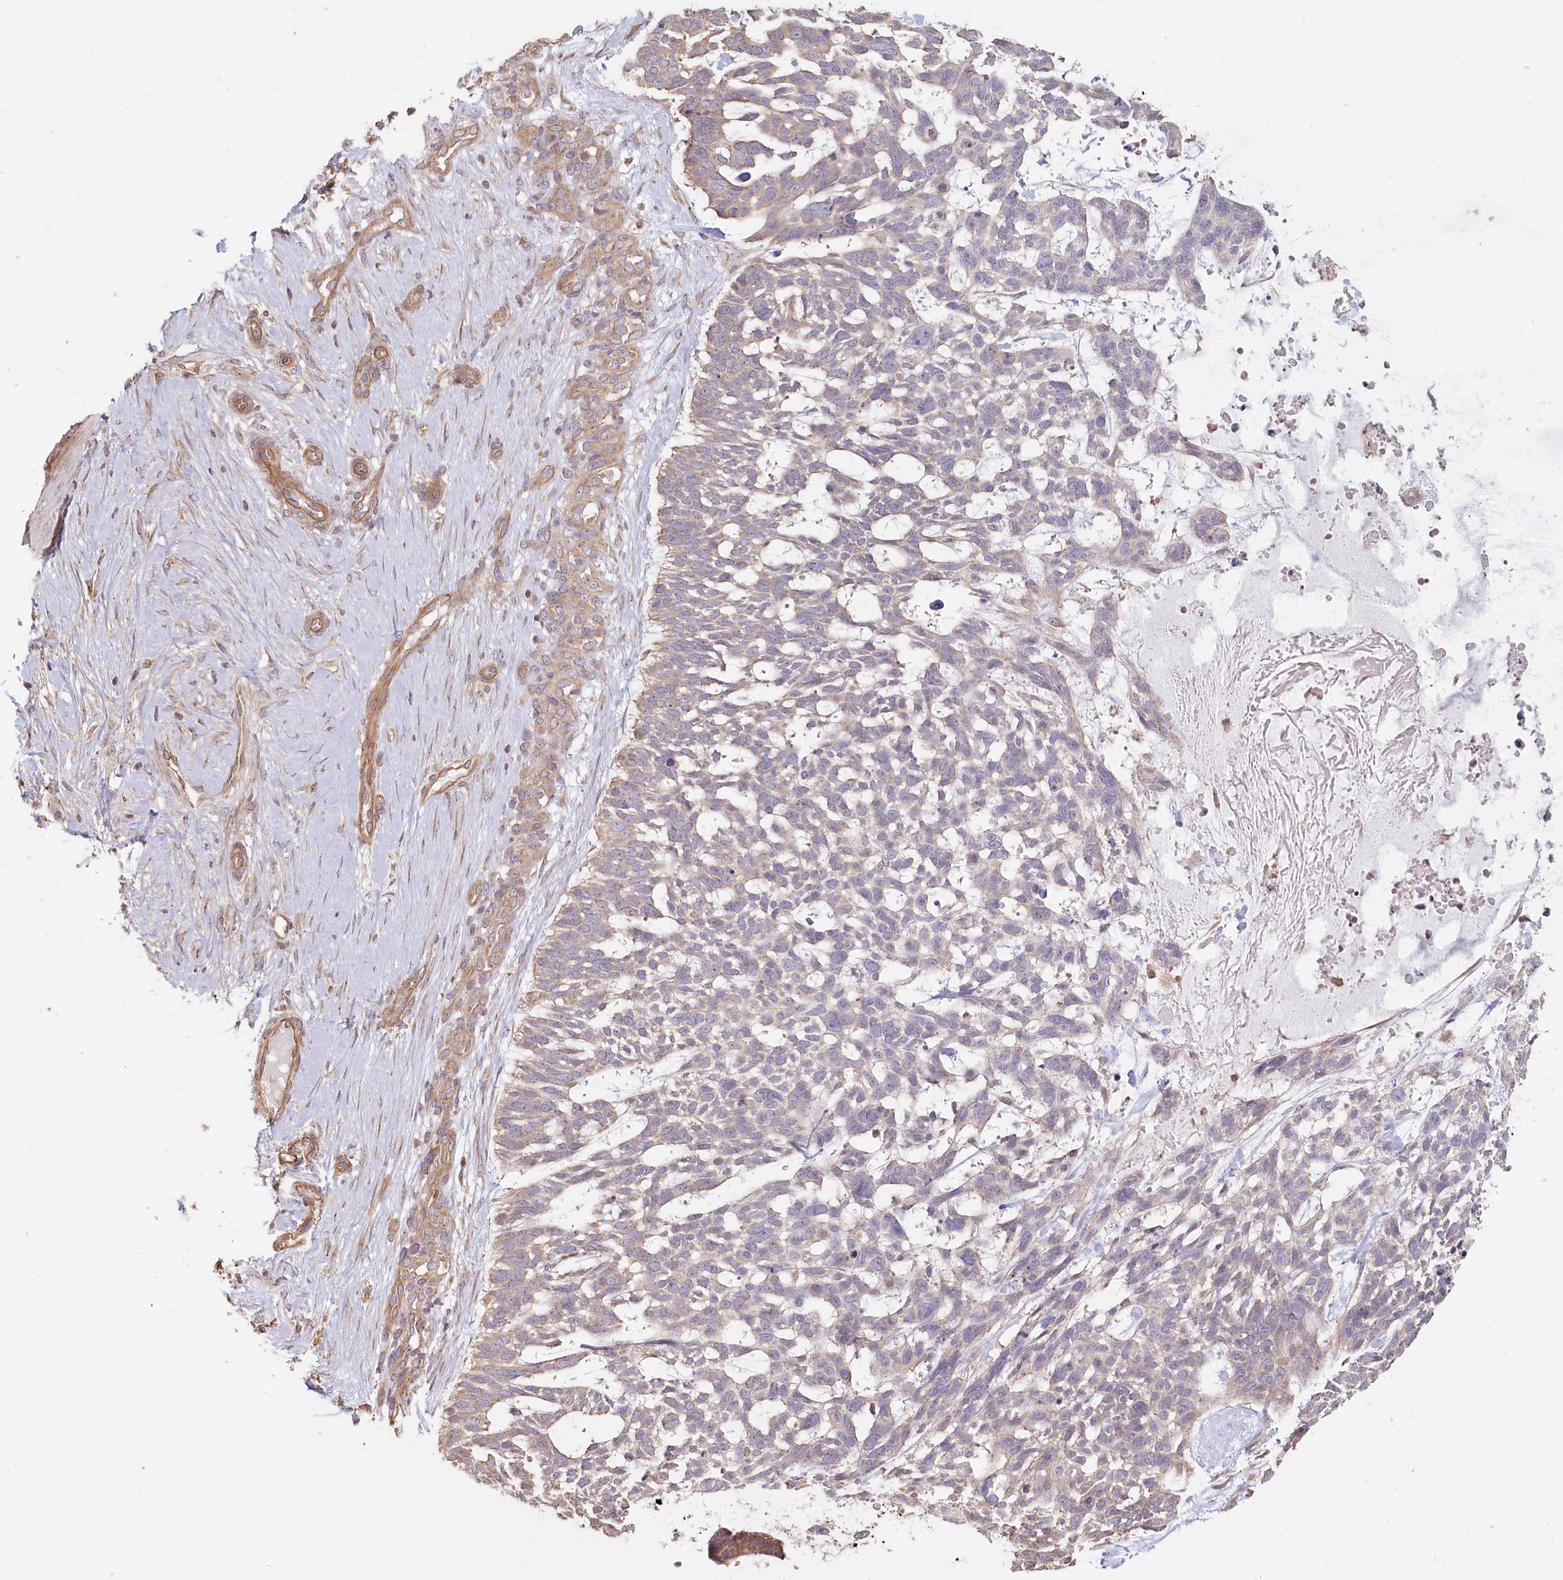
{"staining": {"intensity": "weak", "quantity": "25%-75%", "location": "cytoplasmic/membranous"}, "tissue": "skin cancer", "cell_type": "Tumor cells", "image_type": "cancer", "snomed": [{"axis": "morphology", "description": "Basal cell carcinoma"}, {"axis": "topography", "description": "Skin"}], "caption": "Human skin cancer stained with a brown dye shows weak cytoplasmic/membranous positive positivity in approximately 25%-75% of tumor cells.", "gene": "TCHP", "patient": {"sex": "male", "age": 88}}